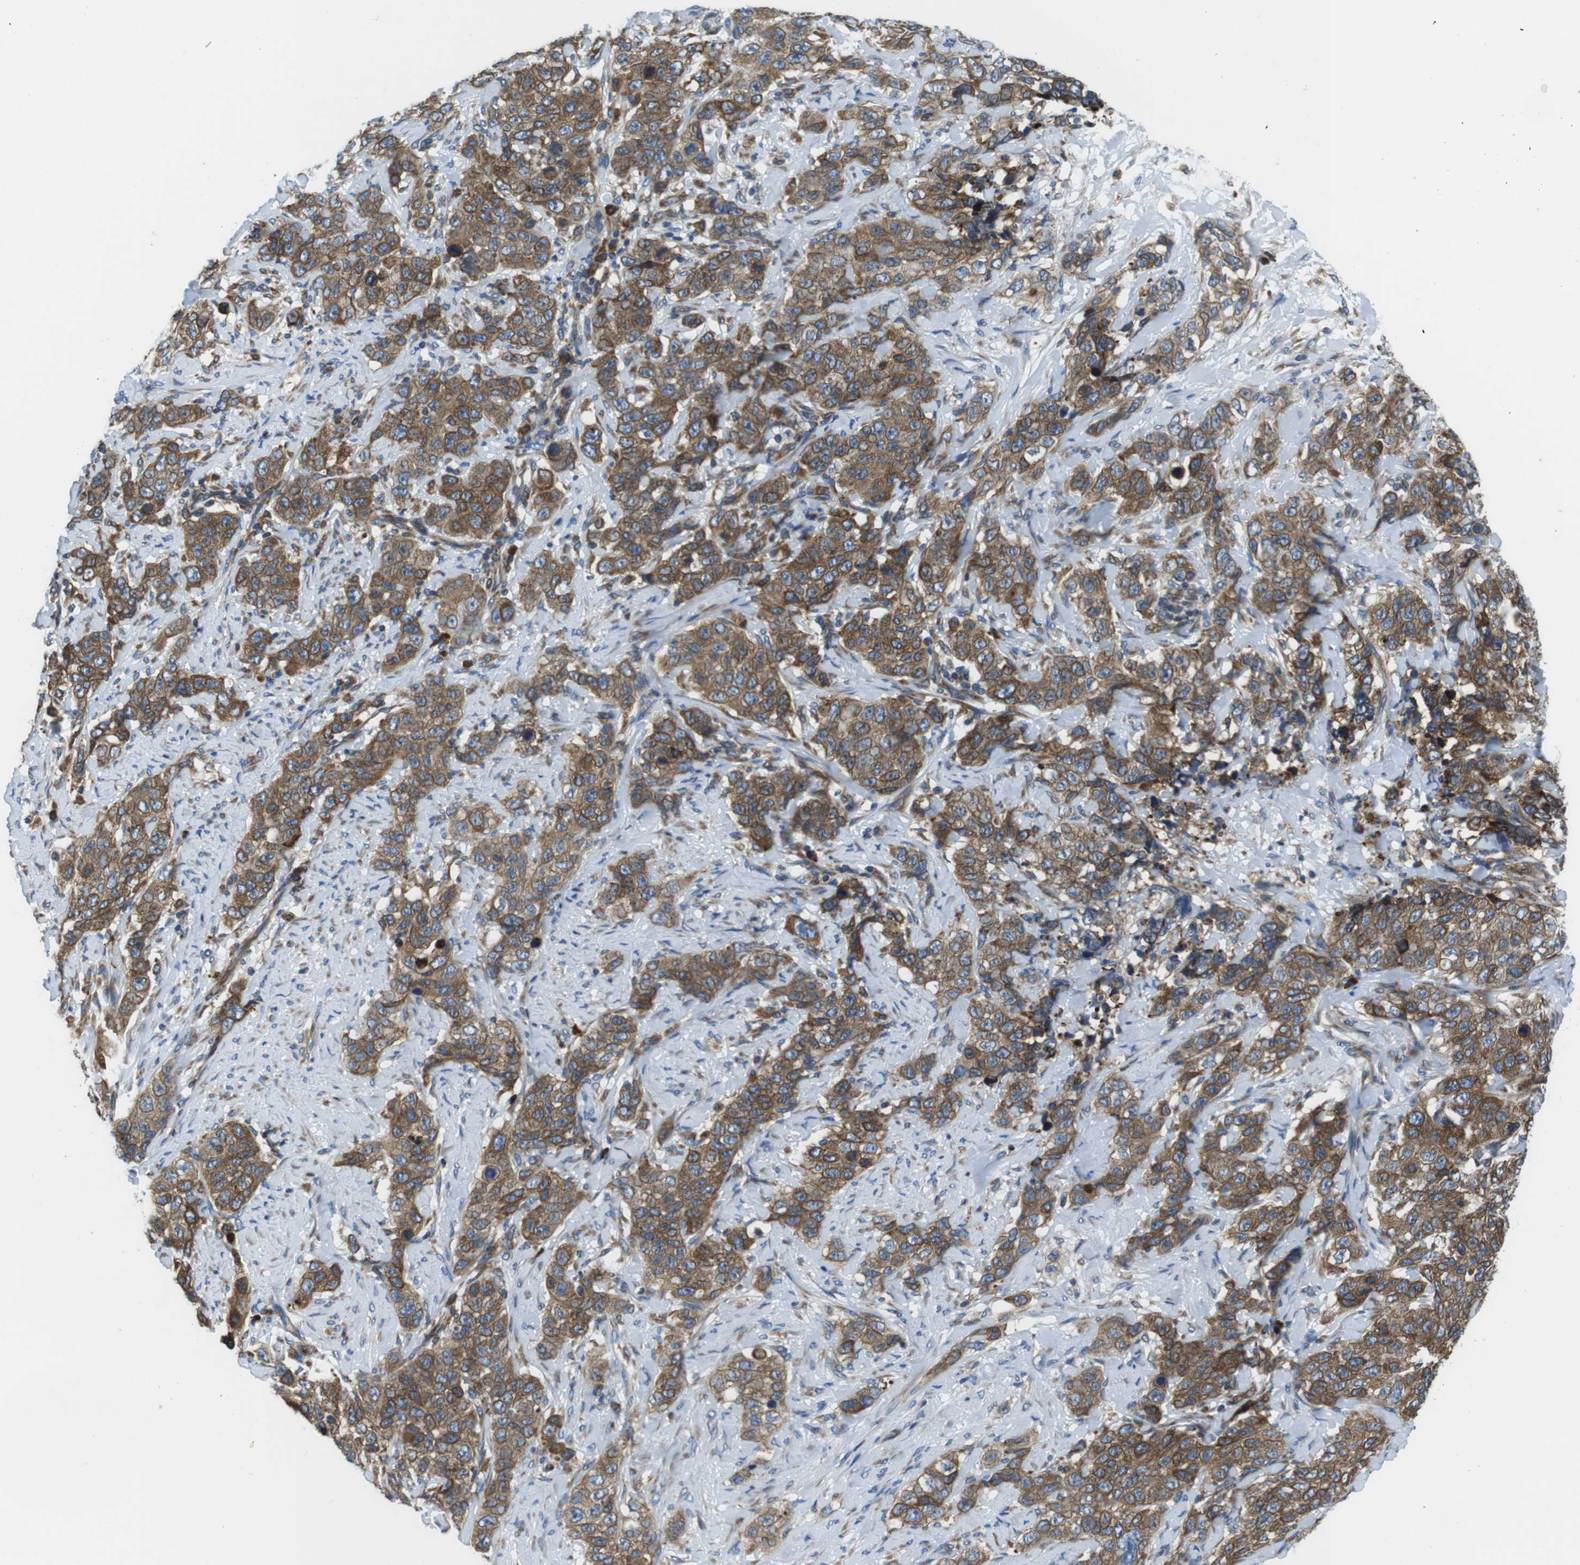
{"staining": {"intensity": "moderate", "quantity": ">75%", "location": "cytoplasmic/membranous"}, "tissue": "stomach cancer", "cell_type": "Tumor cells", "image_type": "cancer", "snomed": [{"axis": "morphology", "description": "Adenocarcinoma, NOS"}, {"axis": "topography", "description": "Stomach"}], "caption": "Adenocarcinoma (stomach) was stained to show a protein in brown. There is medium levels of moderate cytoplasmic/membranous expression in about >75% of tumor cells.", "gene": "UGGT1", "patient": {"sex": "male", "age": 48}}